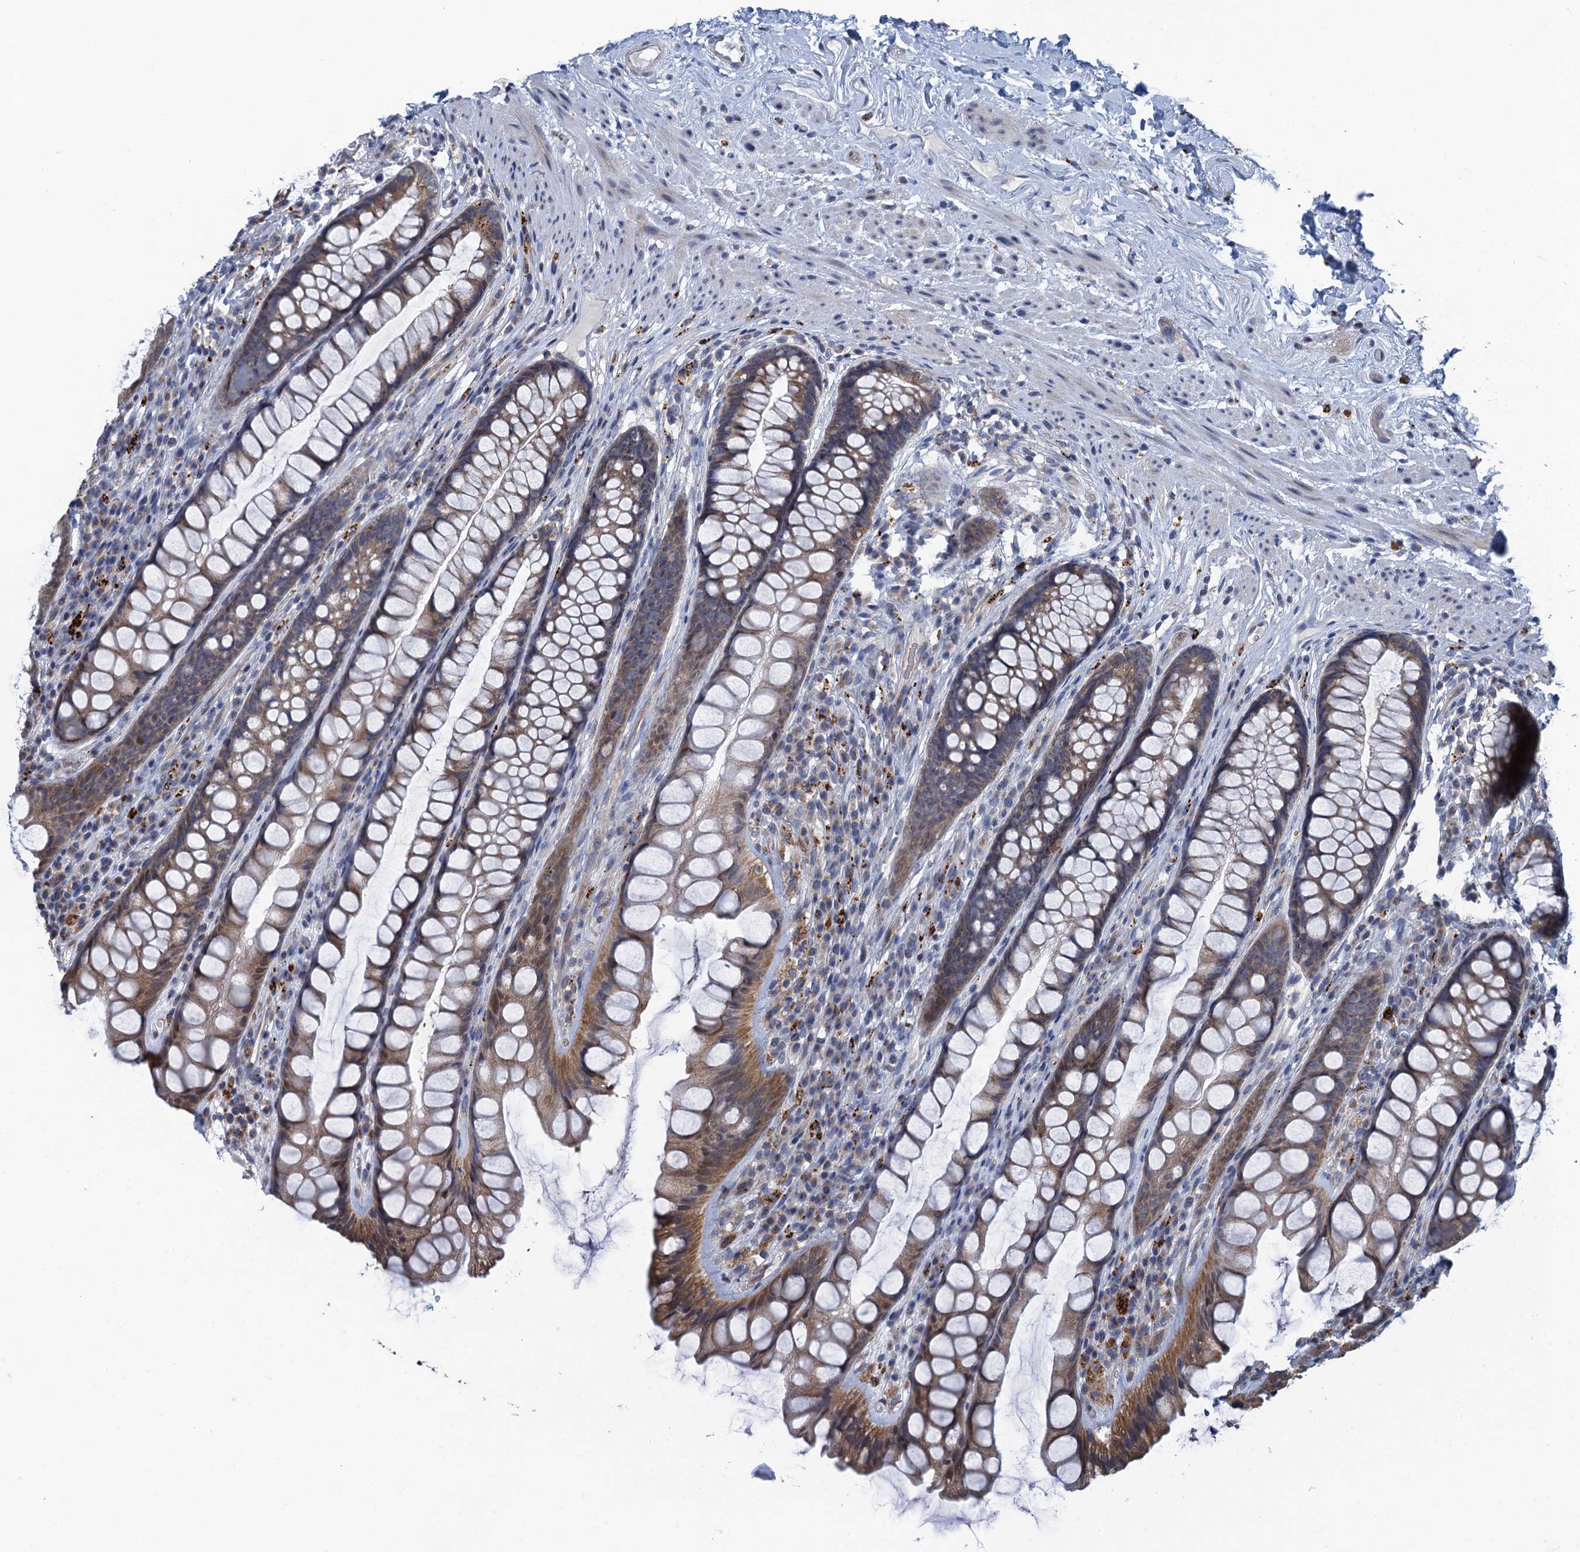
{"staining": {"intensity": "moderate", "quantity": ">75%", "location": "cytoplasmic/membranous"}, "tissue": "rectum", "cell_type": "Glandular cells", "image_type": "normal", "snomed": [{"axis": "morphology", "description": "Normal tissue, NOS"}, {"axis": "topography", "description": "Rectum"}], "caption": "DAB (3,3'-diaminobenzidine) immunohistochemical staining of unremarkable rectum demonstrates moderate cytoplasmic/membranous protein positivity in approximately >75% of glandular cells.", "gene": "KBTBD8", "patient": {"sex": "male", "age": 74}}